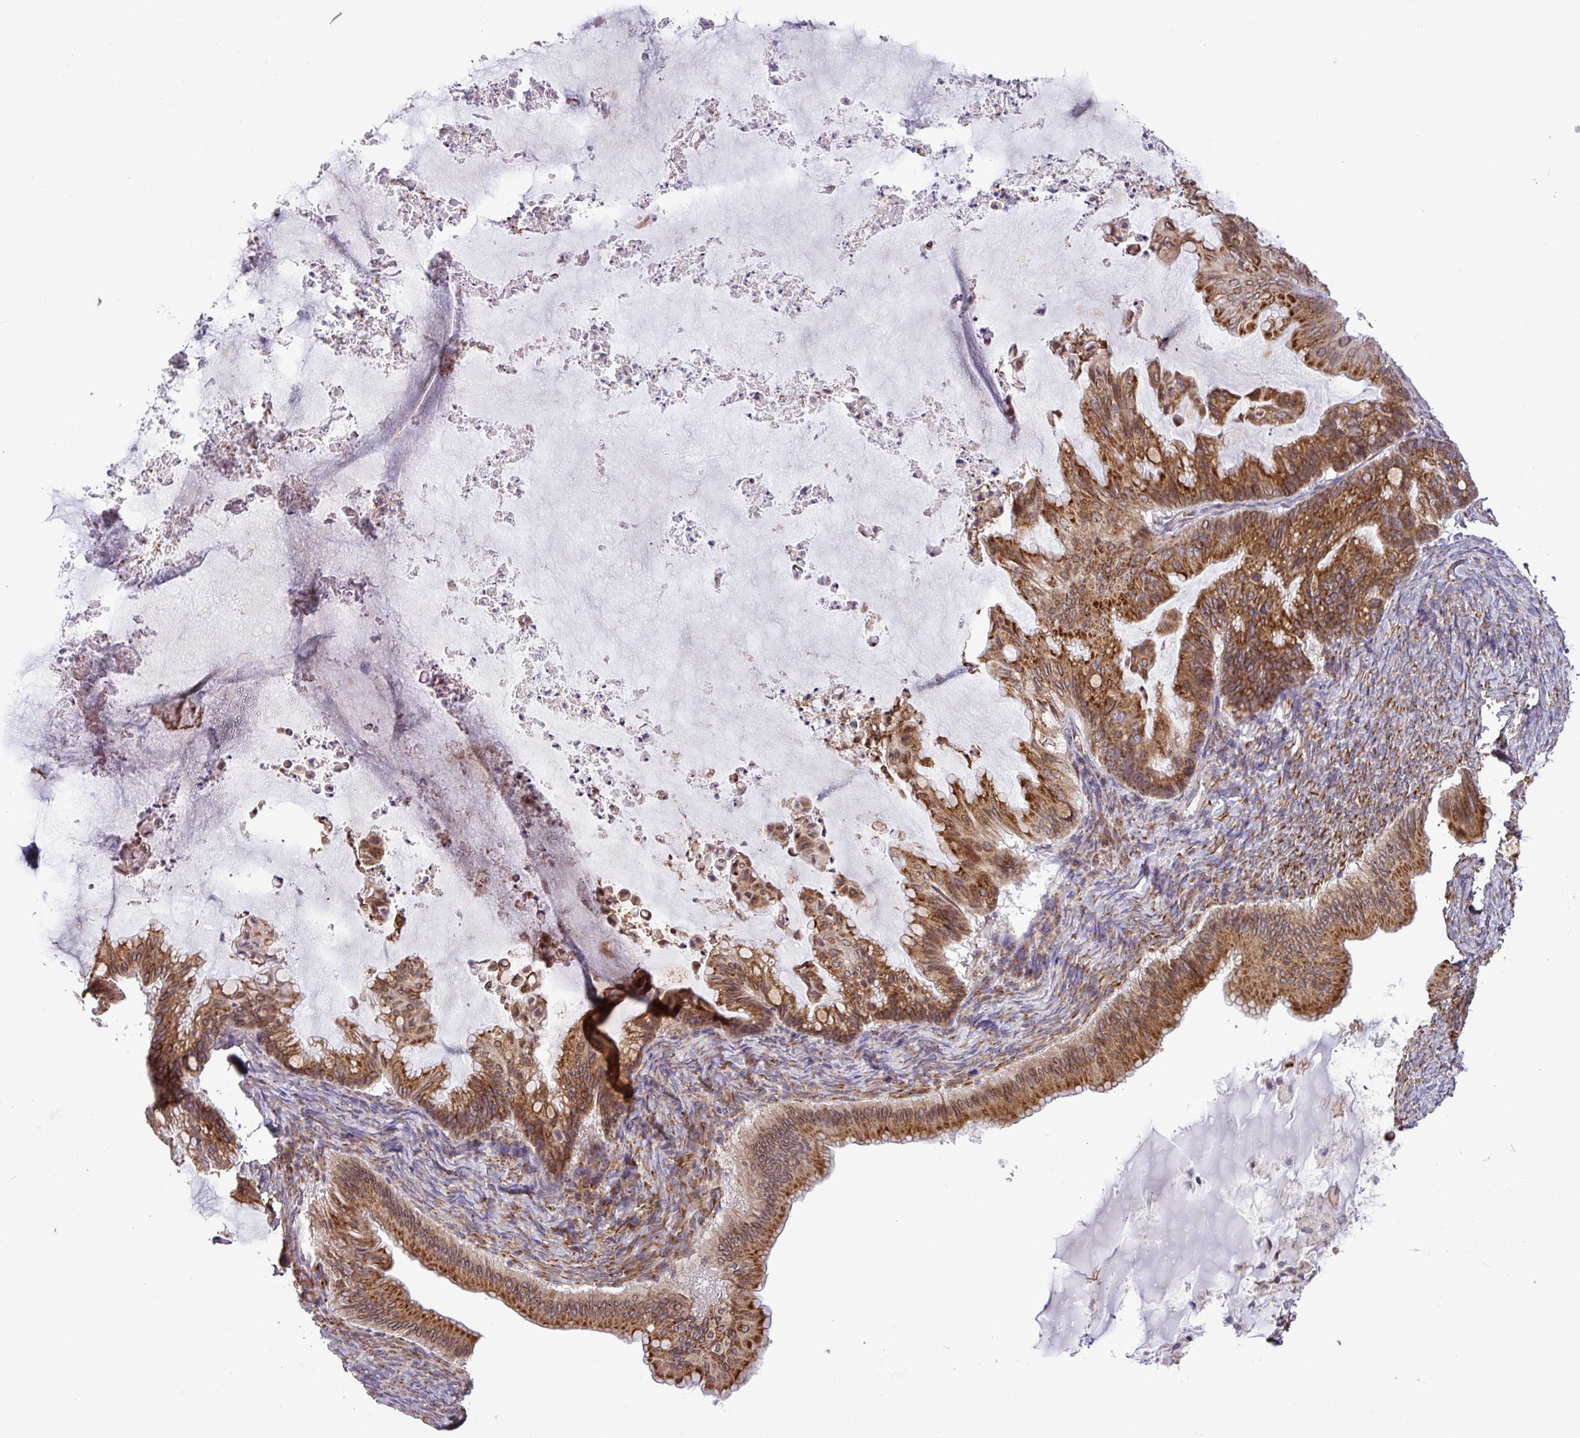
{"staining": {"intensity": "moderate", "quantity": ">75%", "location": "cytoplasmic/membranous"}, "tissue": "ovarian cancer", "cell_type": "Tumor cells", "image_type": "cancer", "snomed": [{"axis": "morphology", "description": "Cystadenocarcinoma, mucinous, NOS"}, {"axis": "topography", "description": "Ovary"}], "caption": "DAB immunohistochemical staining of ovarian mucinous cystadenocarcinoma shows moderate cytoplasmic/membranous protein staining in approximately >75% of tumor cells. (DAB = brown stain, brightfield microscopy at high magnification).", "gene": "SLC39A7", "patient": {"sex": "female", "age": 71}}